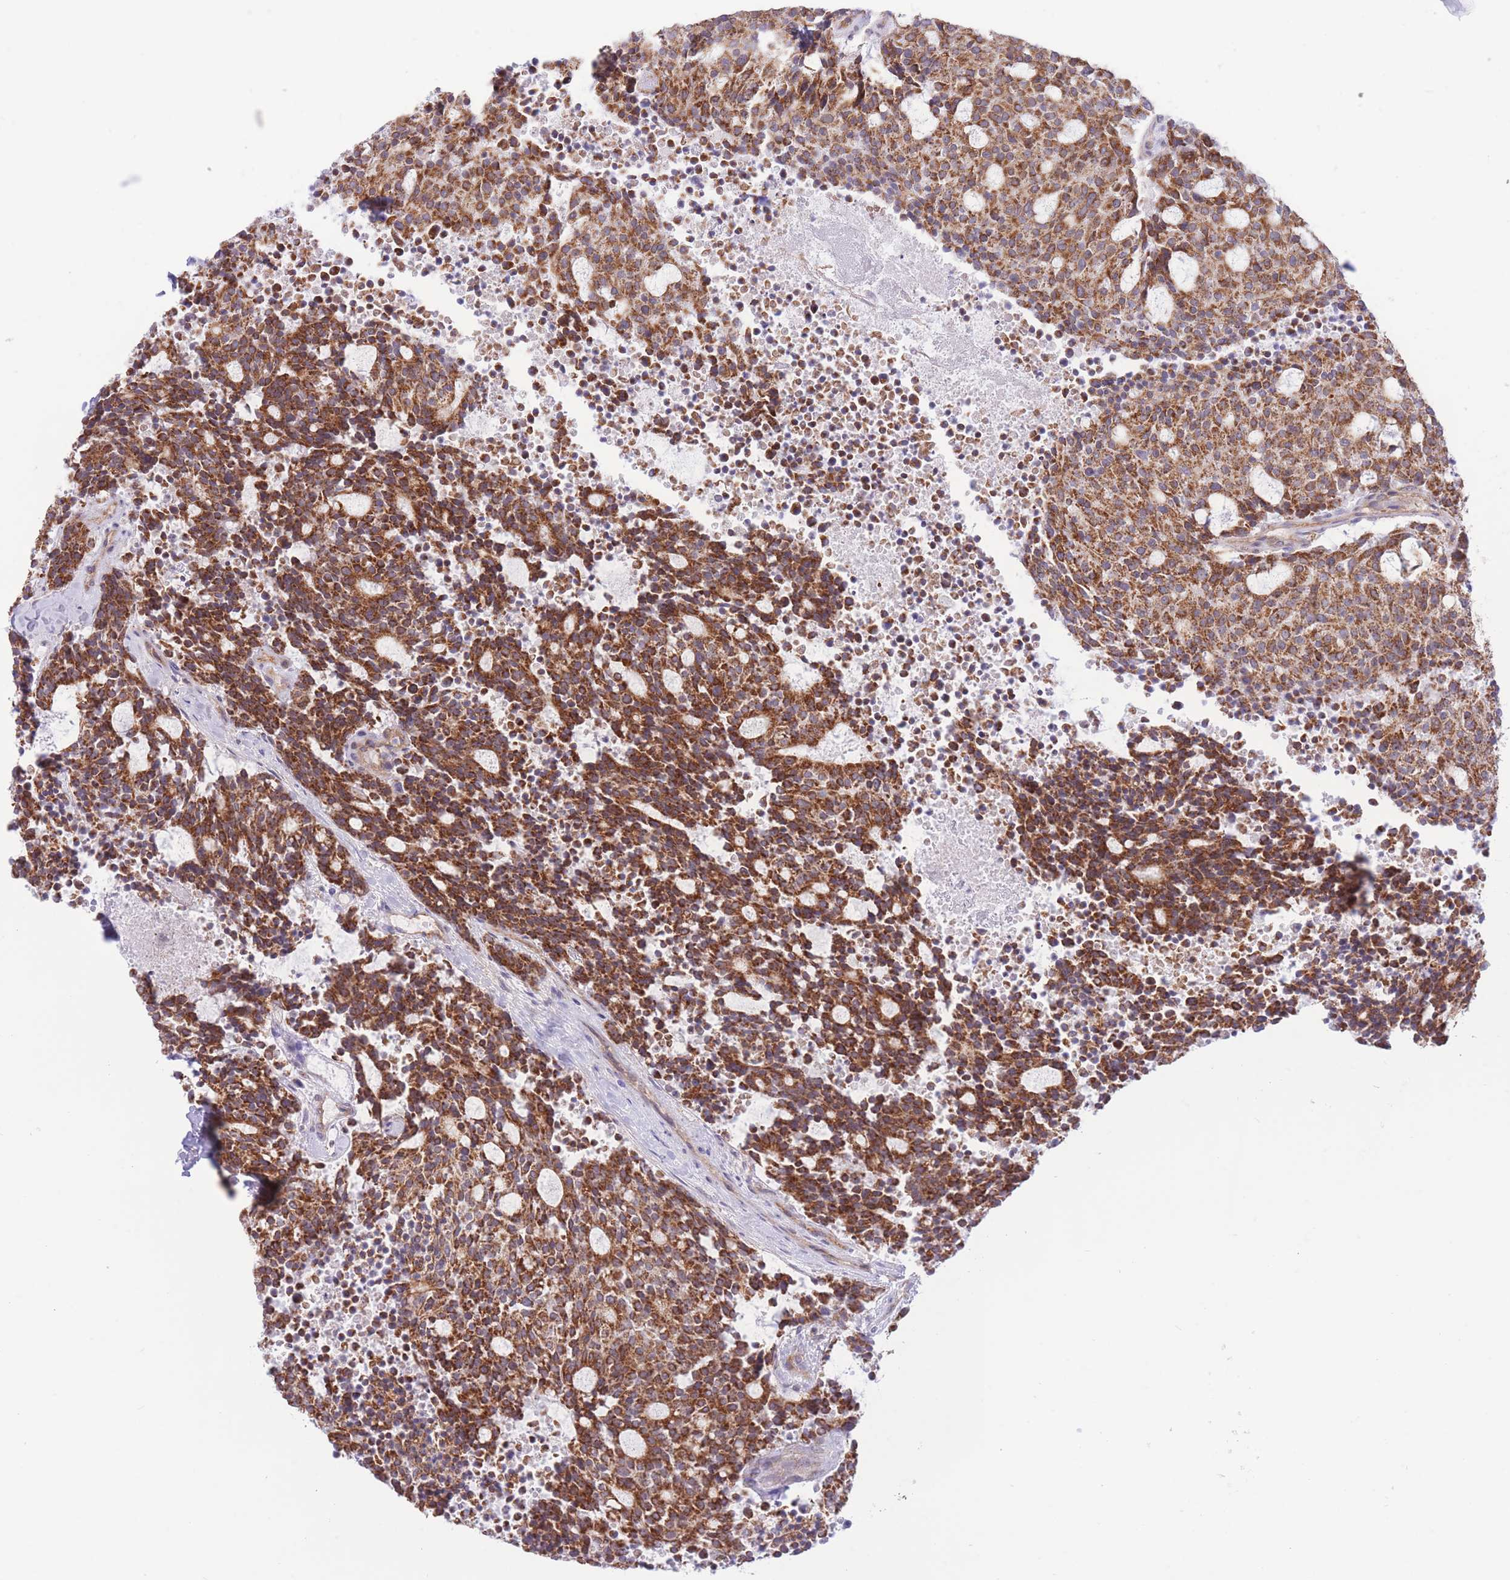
{"staining": {"intensity": "strong", "quantity": ">75%", "location": "cytoplasmic/membranous"}, "tissue": "carcinoid", "cell_type": "Tumor cells", "image_type": "cancer", "snomed": [{"axis": "morphology", "description": "Carcinoid, malignant, NOS"}, {"axis": "topography", "description": "Pancreas"}], "caption": "DAB (3,3'-diaminobenzidine) immunohistochemical staining of carcinoid displays strong cytoplasmic/membranous protein positivity in approximately >75% of tumor cells.", "gene": "MRPS31", "patient": {"sex": "female", "age": 54}}